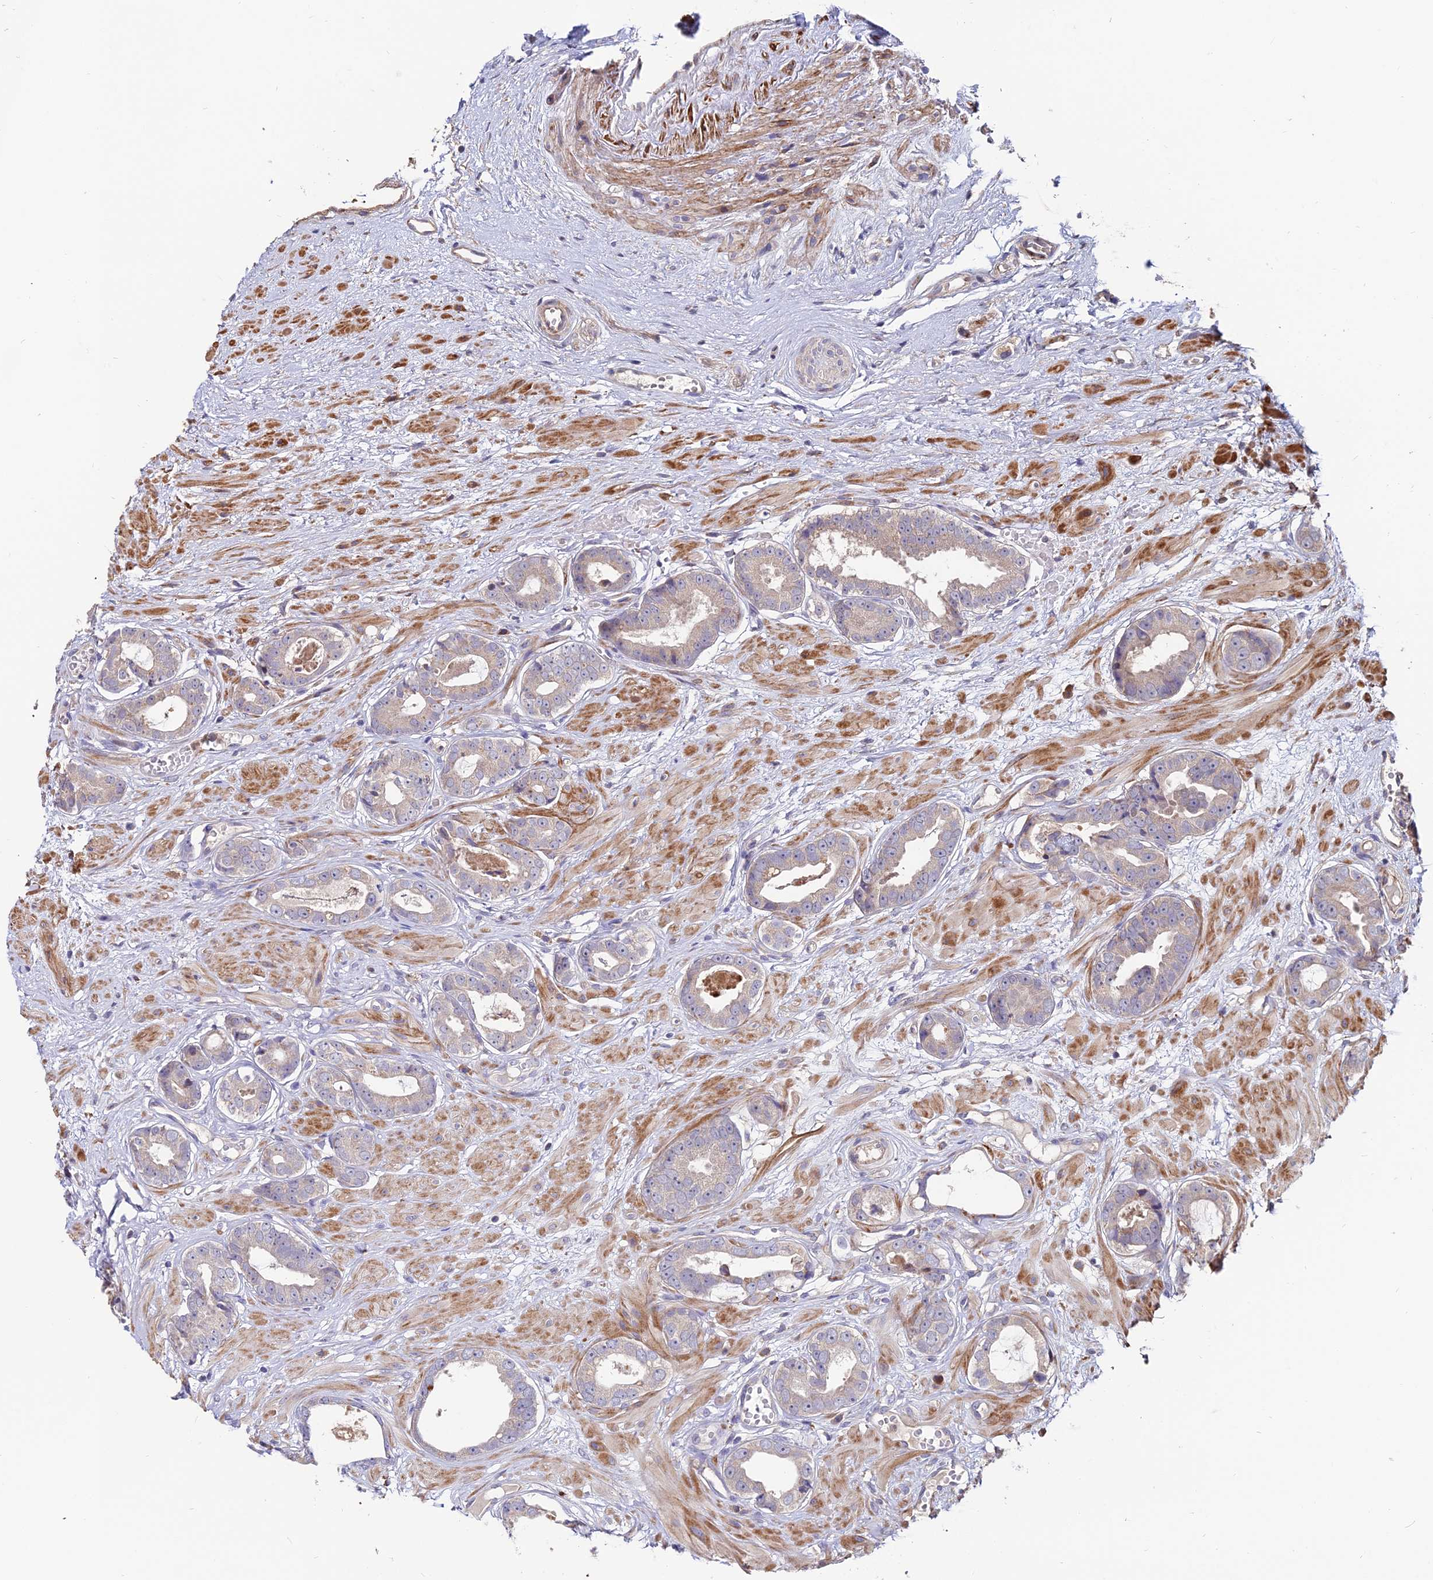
{"staining": {"intensity": "negative", "quantity": "none", "location": "none"}, "tissue": "prostate cancer", "cell_type": "Tumor cells", "image_type": "cancer", "snomed": [{"axis": "morphology", "description": "Adenocarcinoma, Low grade"}, {"axis": "topography", "description": "Prostate"}], "caption": "An immunohistochemistry (IHC) image of low-grade adenocarcinoma (prostate) is shown. There is no staining in tumor cells of low-grade adenocarcinoma (prostate).", "gene": "ACTR5", "patient": {"sex": "male", "age": 64}}